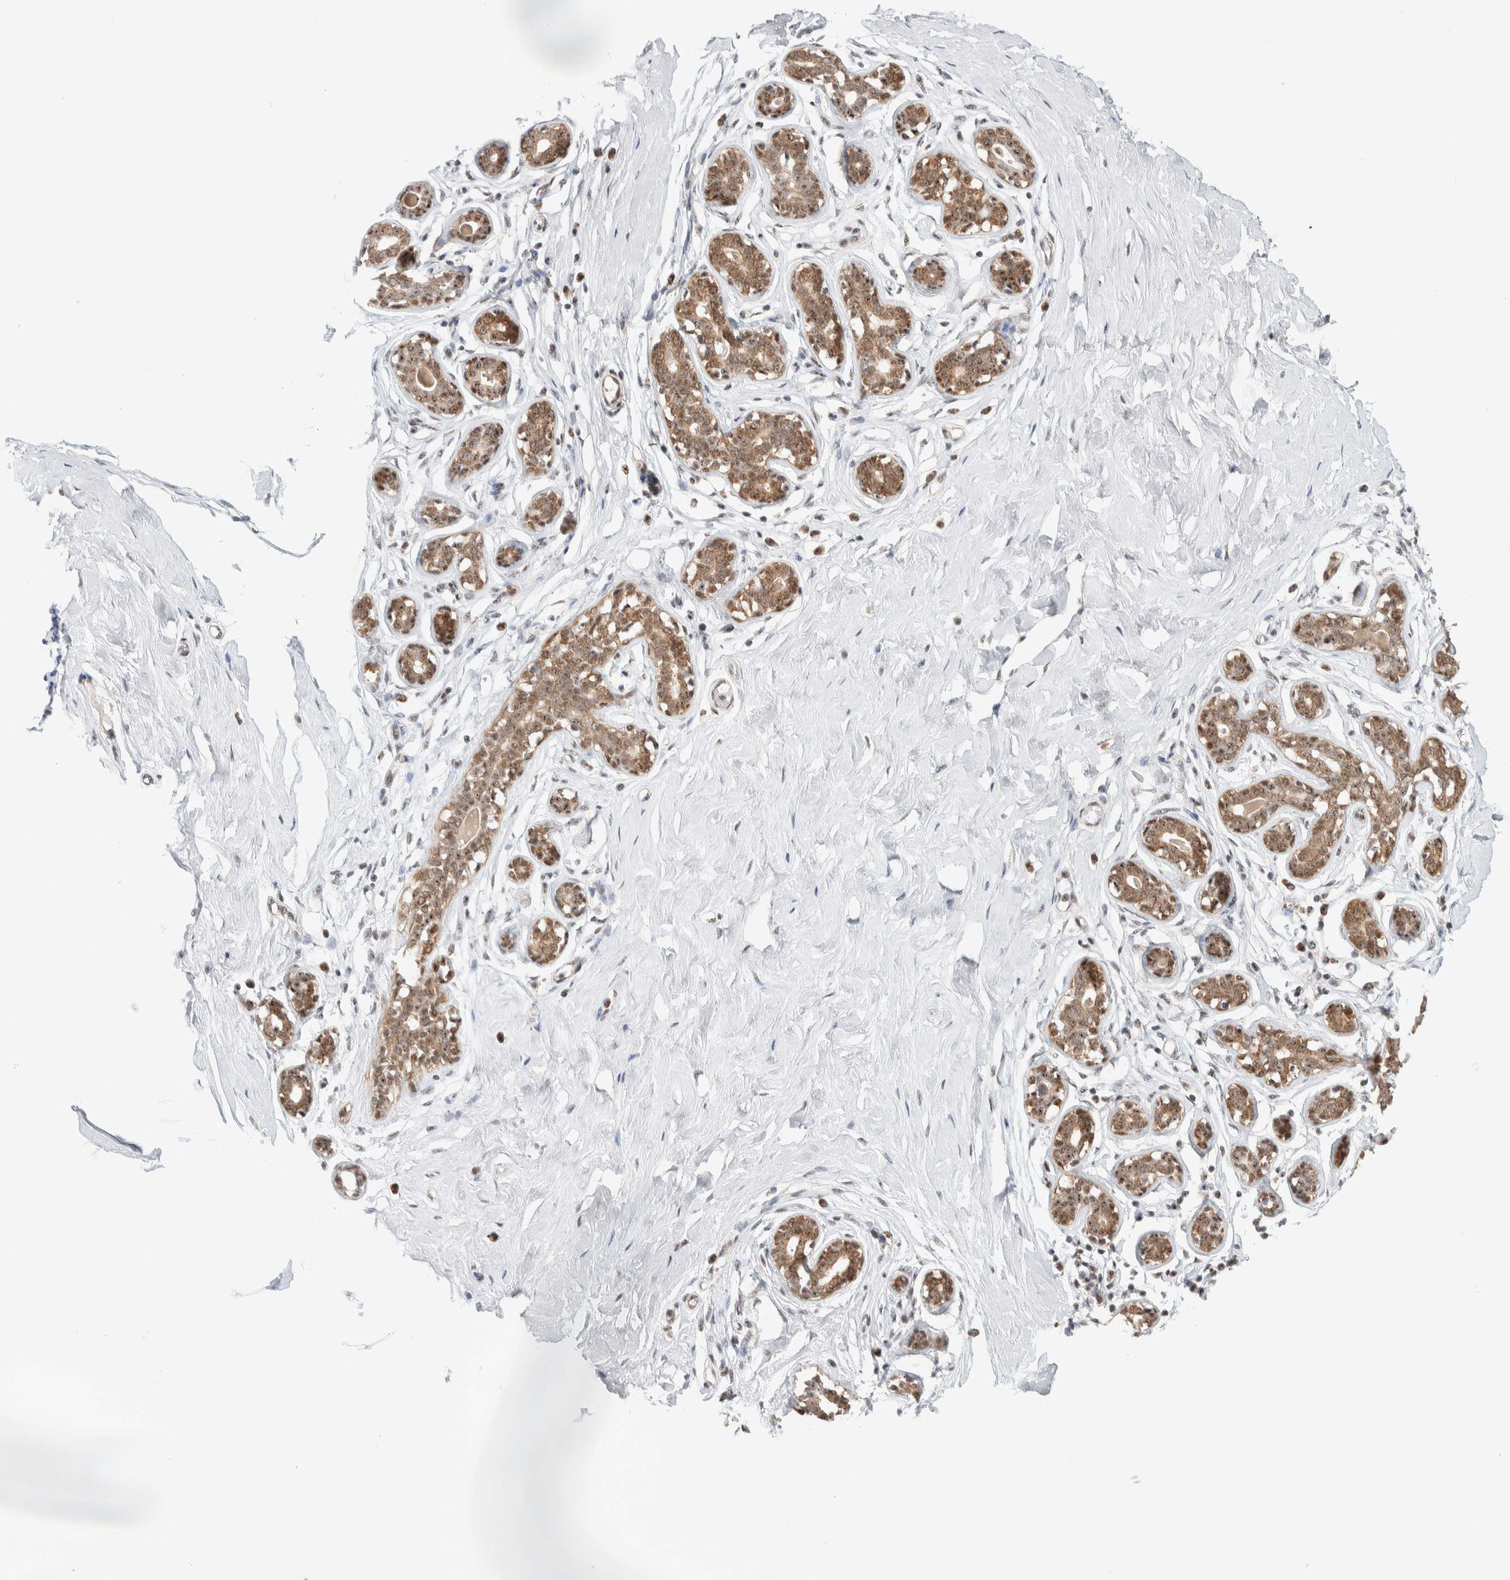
{"staining": {"intensity": "weak", "quantity": ">75%", "location": "nuclear"}, "tissue": "breast", "cell_type": "Adipocytes", "image_type": "normal", "snomed": [{"axis": "morphology", "description": "Normal tissue, NOS"}, {"axis": "topography", "description": "Breast"}], "caption": "A low amount of weak nuclear positivity is present in approximately >75% of adipocytes in unremarkable breast. The protein is shown in brown color, while the nuclei are stained blue.", "gene": "ZNF695", "patient": {"sex": "female", "age": 23}}